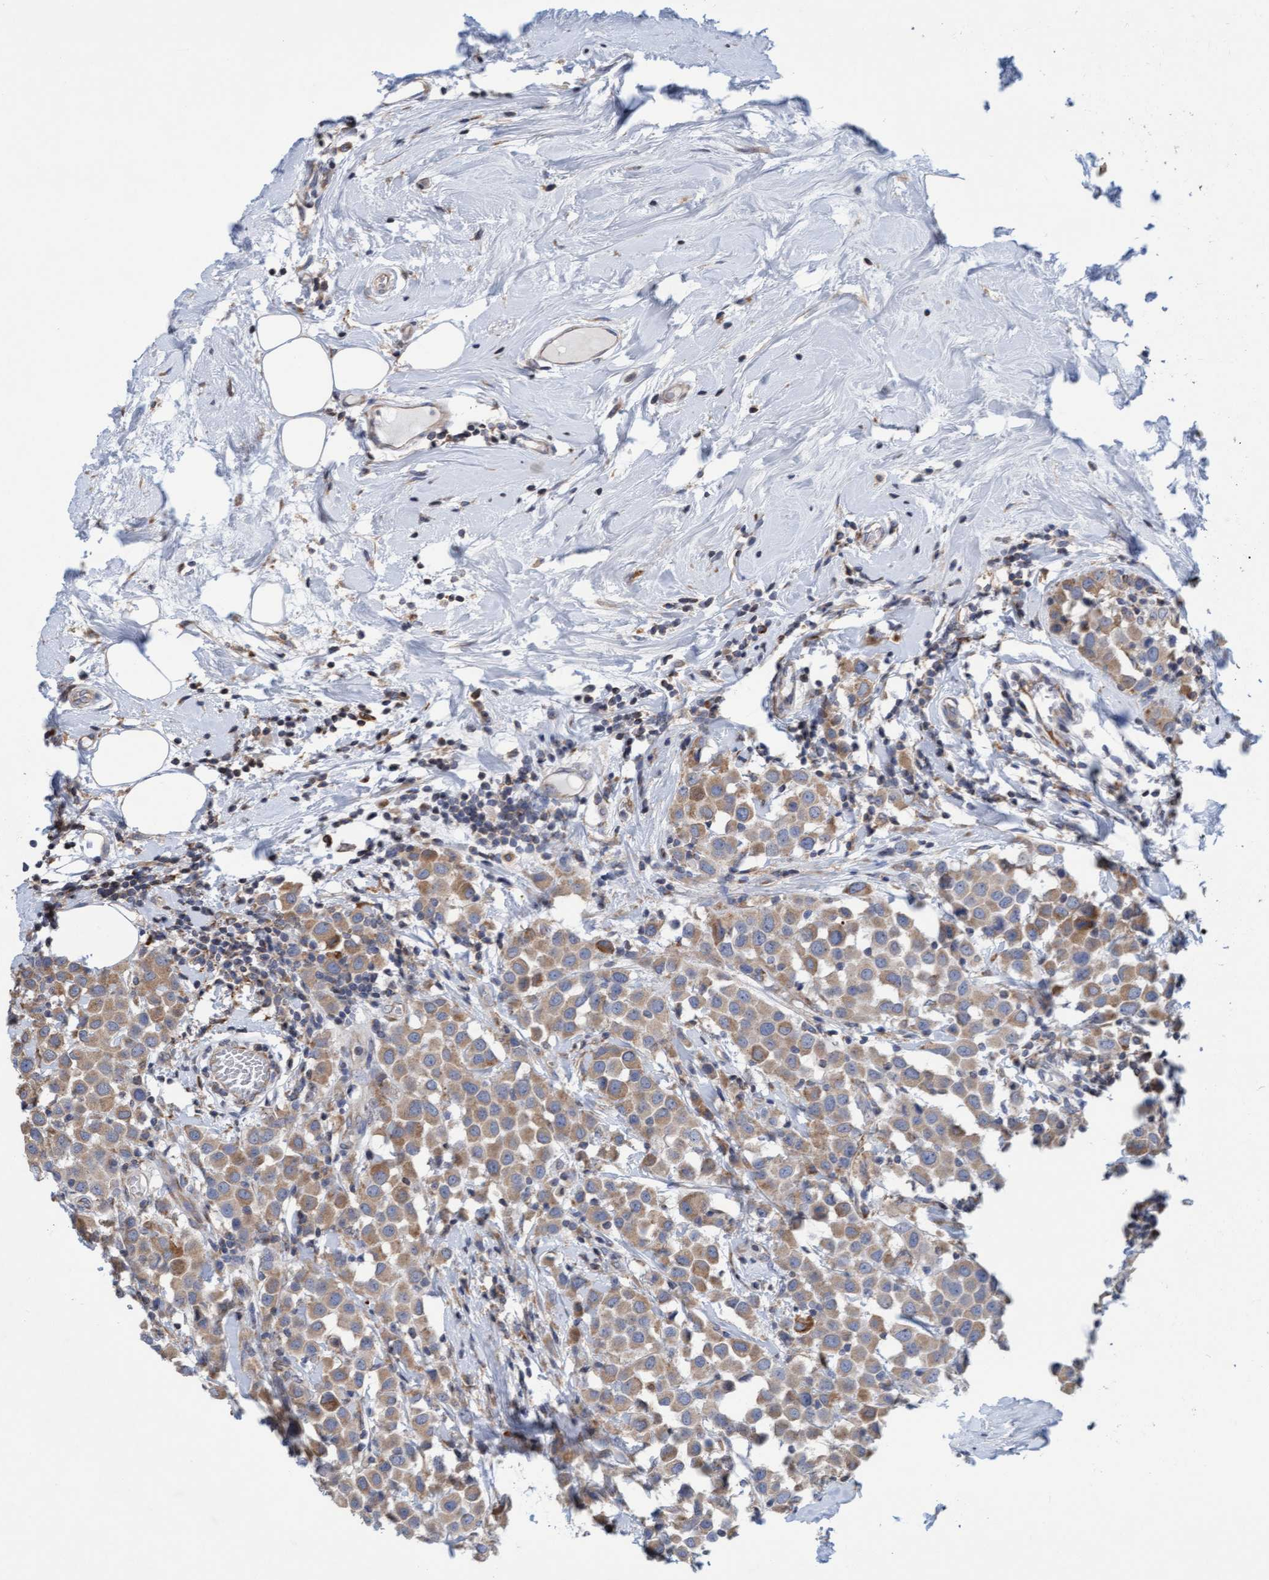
{"staining": {"intensity": "moderate", "quantity": ">75%", "location": "cytoplasmic/membranous"}, "tissue": "breast cancer", "cell_type": "Tumor cells", "image_type": "cancer", "snomed": [{"axis": "morphology", "description": "Duct carcinoma"}, {"axis": "topography", "description": "Breast"}], "caption": "There is medium levels of moderate cytoplasmic/membranous staining in tumor cells of invasive ductal carcinoma (breast), as demonstrated by immunohistochemical staining (brown color).", "gene": "SLC28A3", "patient": {"sex": "female", "age": 61}}